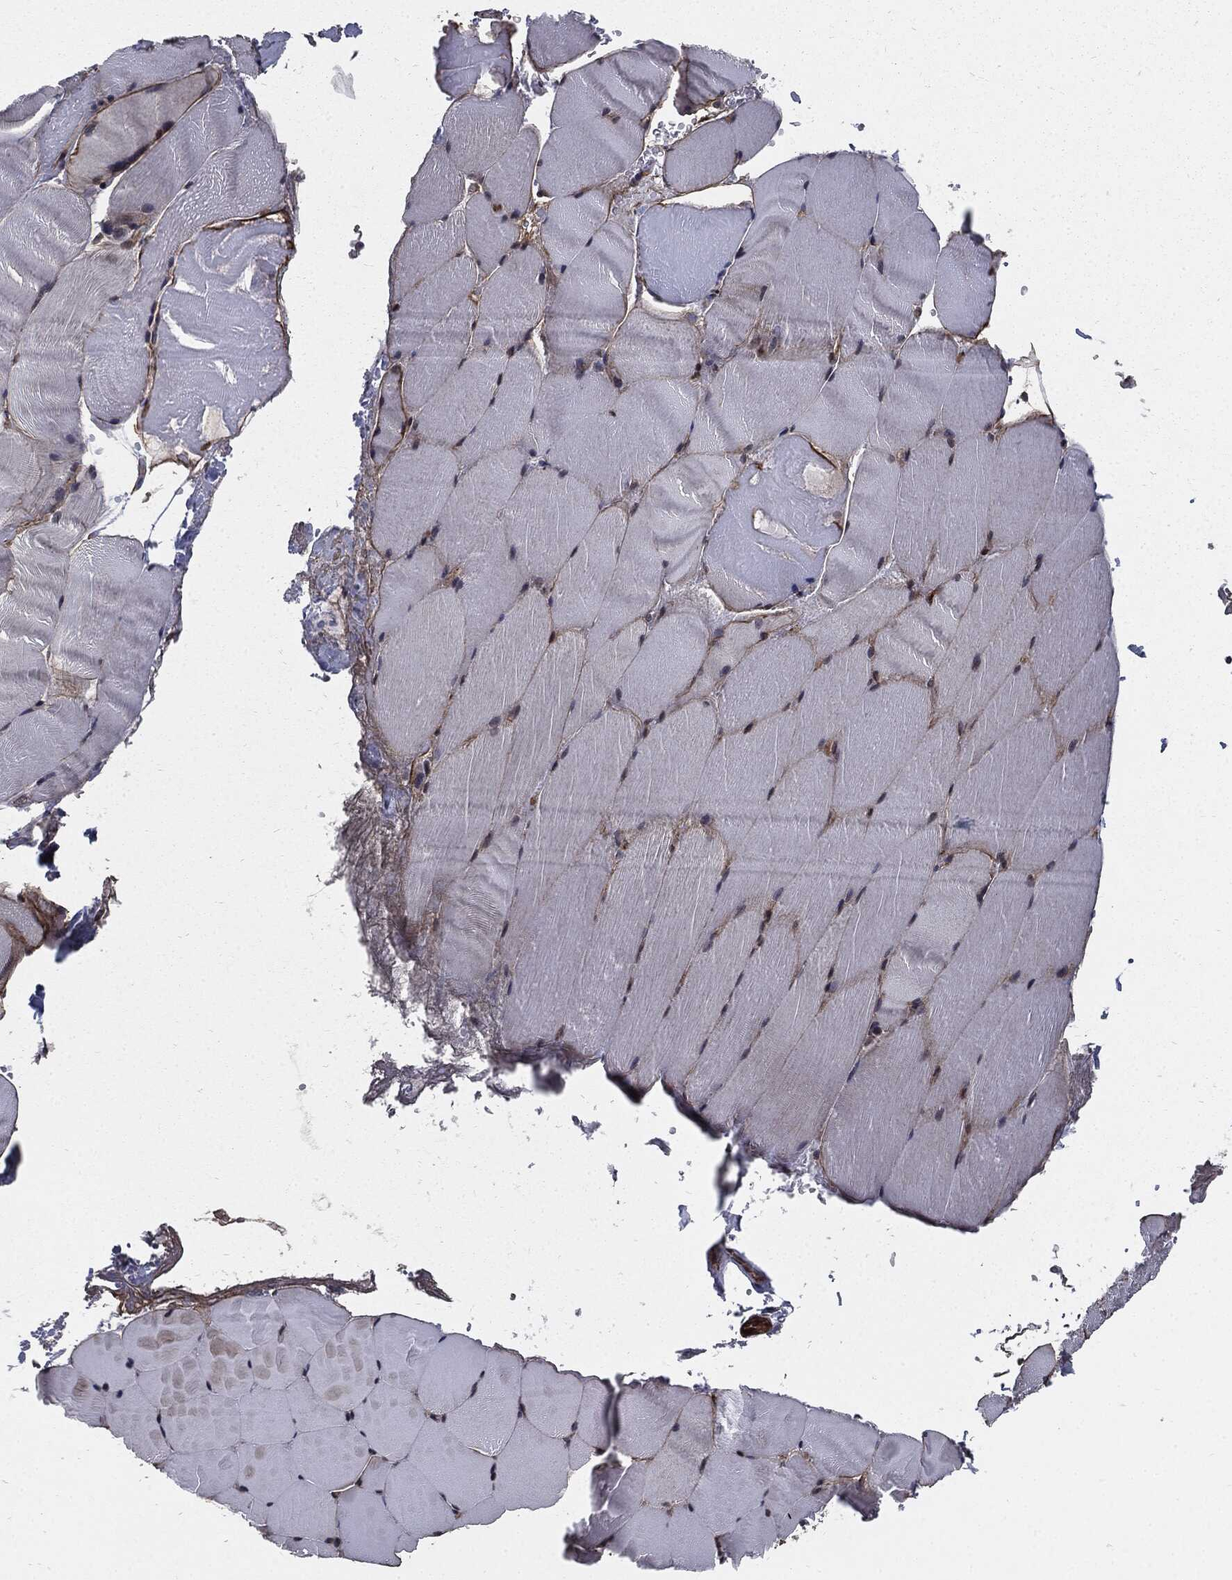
{"staining": {"intensity": "negative", "quantity": "none", "location": "none"}, "tissue": "skeletal muscle", "cell_type": "Myocytes", "image_type": "normal", "snomed": [{"axis": "morphology", "description": "Normal tissue, NOS"}, {"axis": "topography", "description": "Skeletal muscle"}], "caption": "Immunohistochemical staining of unremarkable human skeletal muscle demonstrates no significant positivity in myocytes. The staining is performed using DAB (3,3'-diaminobenzidine) brown chromogen with nuclei counter-stained in using hematoxylin.", "gene": "PTPA", "patient": {"sex": "female", "age": 37}}